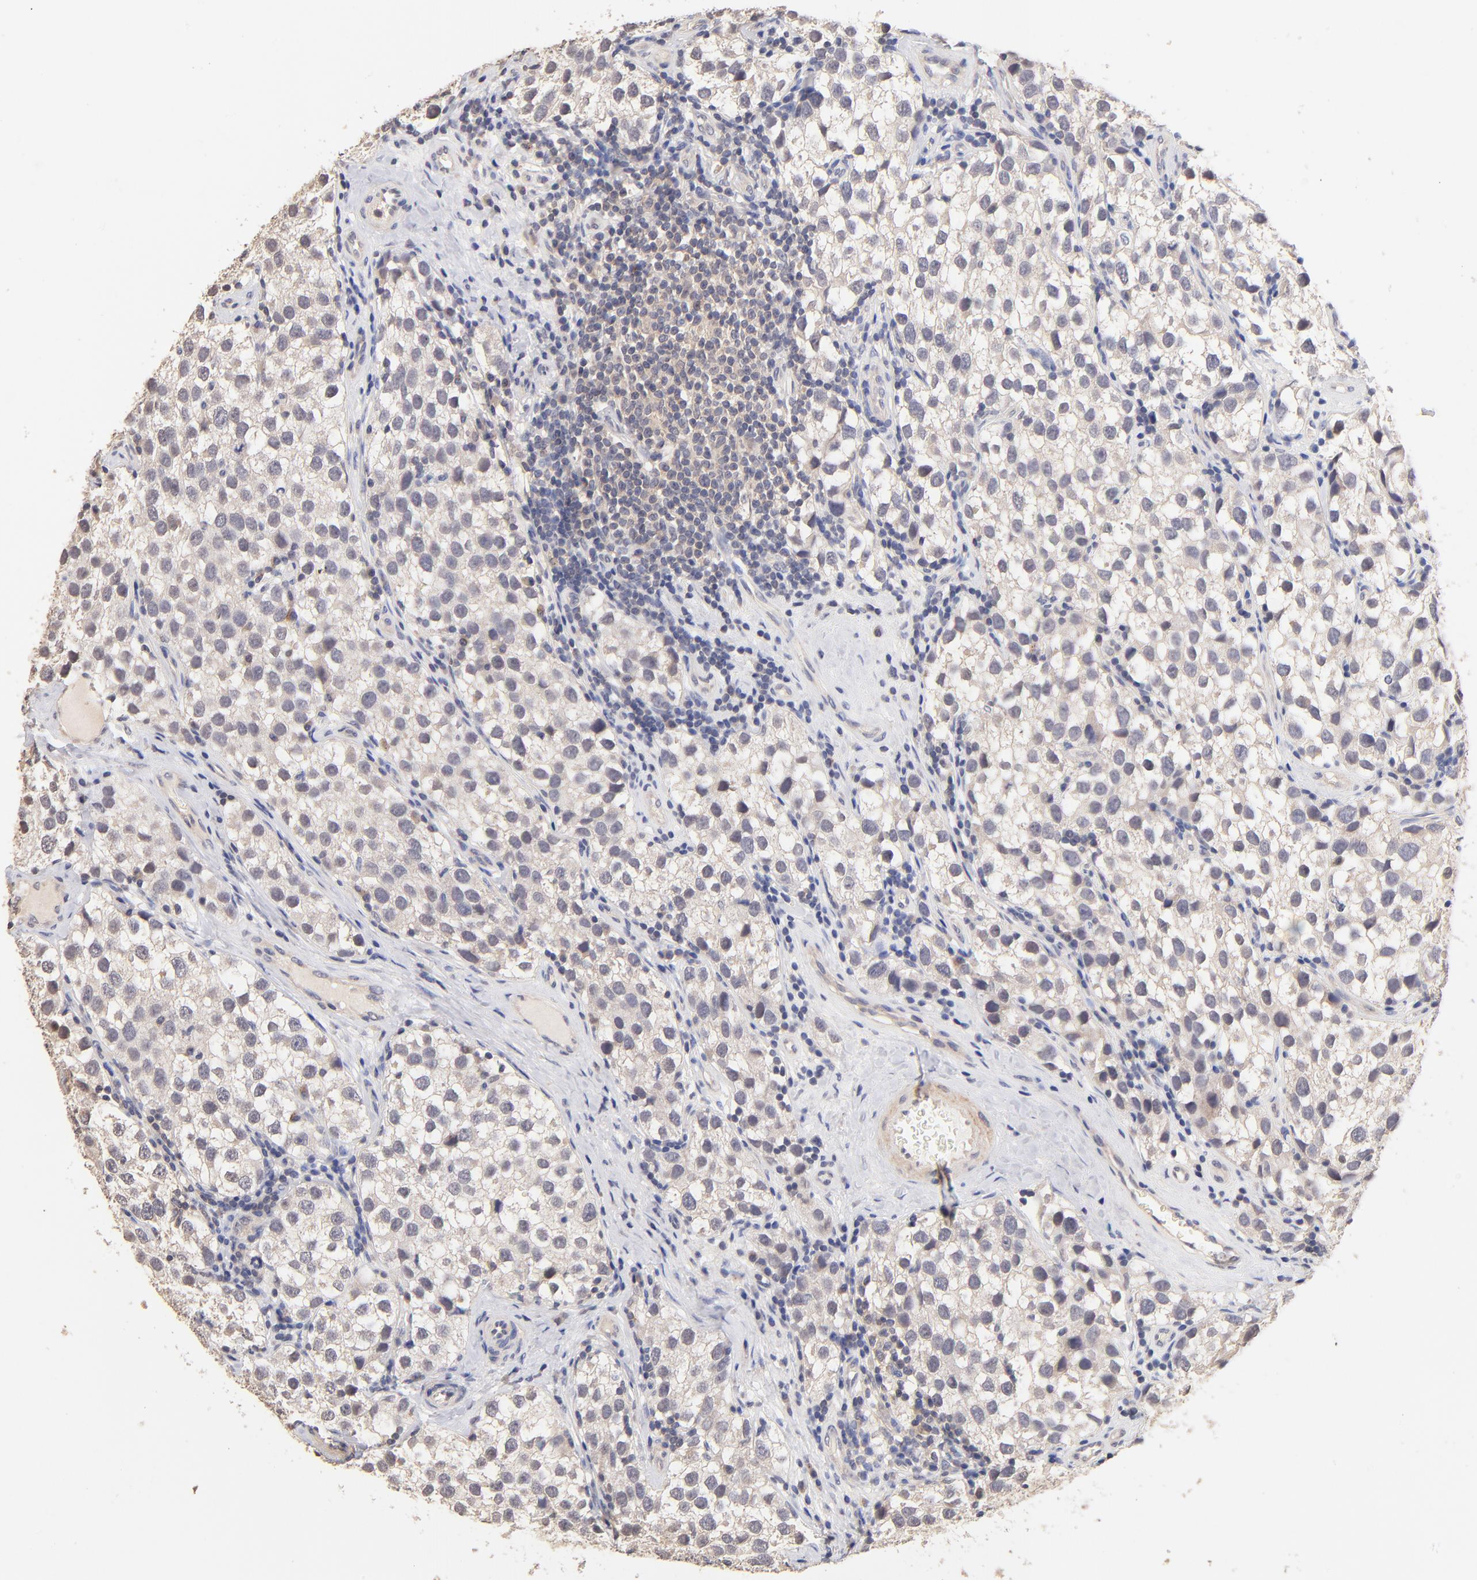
{"staining": {"intensity": "negative", "quantity": "none", "location": "none"}, "tissue": "testis cancer", "cell_type": "Tumor cells", "image_type": "cancer", "snomed": [{"axis": "morphology", "description": "Seminoma, NOS"}, {"axis": "topography", "description": "Testis"}], "caption": "DAB immunohistochemical staining of human testis cancer (seminoma) reveals no significant staining in tumor cells.", "gene": "RIBC2", "patient": {"sex": "male", "age": 39}}